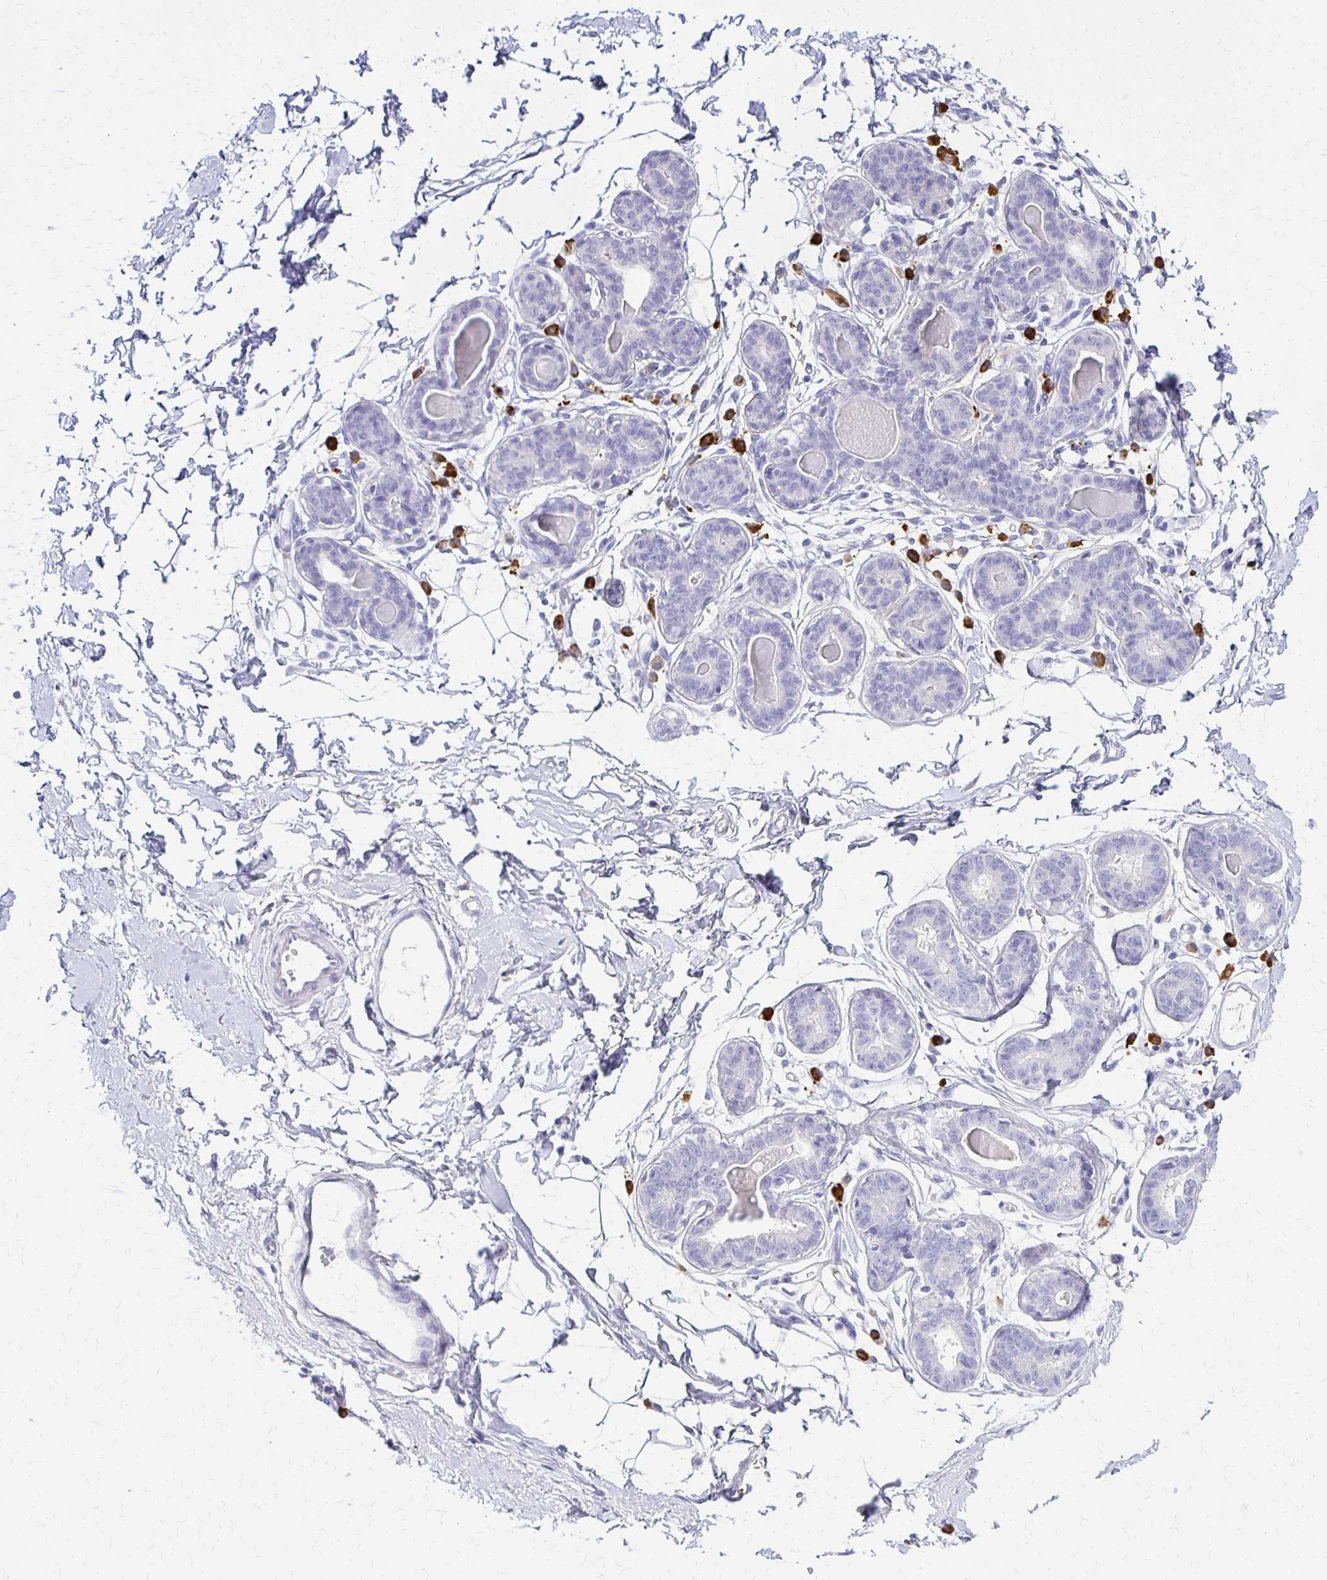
{"staining": {"intensity": "negative", "quantity": "none", "location": "none"}, "tissue": "breast", "cell_type": "Adipocytes", "image_type": "normal", "snomed": [{"axis": "morphology", "description": "Normal tissue, NOS"}, {"axis": "topography", "description": "Breast"}], "caption": "Adipocytes are negative for brown protein staining in unremarkable breast. (DAB immunohistochemistry visualized using brightfield microscopy, high magnification).", "gene": "FNTB", "patient": {"sex": "female", "age": 45}}